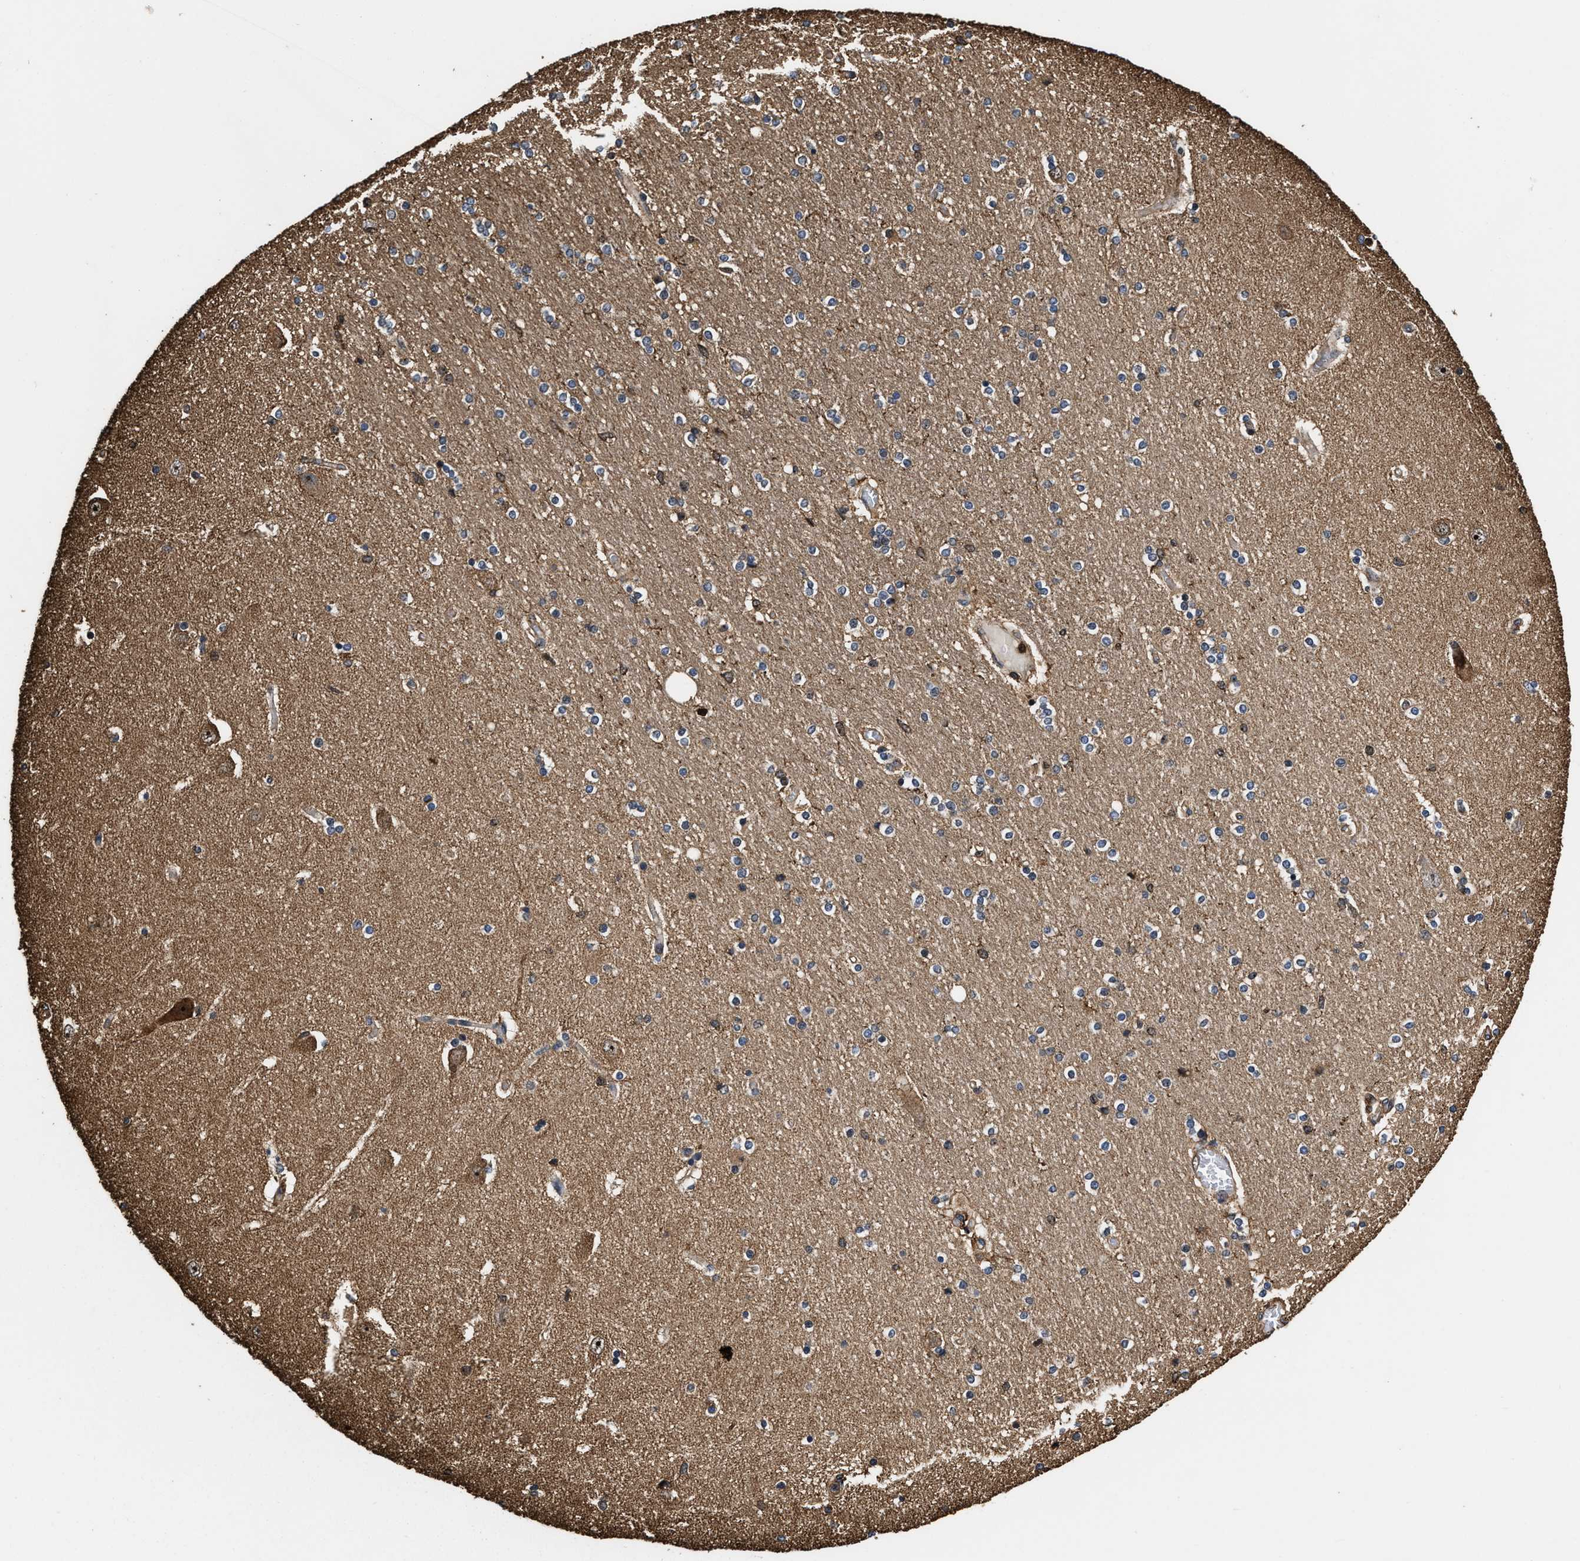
{"staining": {"intensity": "moderate", "quantity": "<25%", "location": "cytoplasmic/membranous"}, "tissue": "hippocampus", "cell_type": "Glial cells", "image_type": "normal", "snomed": [{"axis": "morphology", "description": "Normal tissue, NOS"}, {"axis": "topography", "description": "Hippocampus"}], "caption": "Immunohistochemical staining of normal hippocampus exhibits <25% levels of moderate cytoplasmic/membranous protein positivity in approximately <25% of glial cells.", "gene": "KBTBD2", "patient": {"sex": "female", "age": 54}}